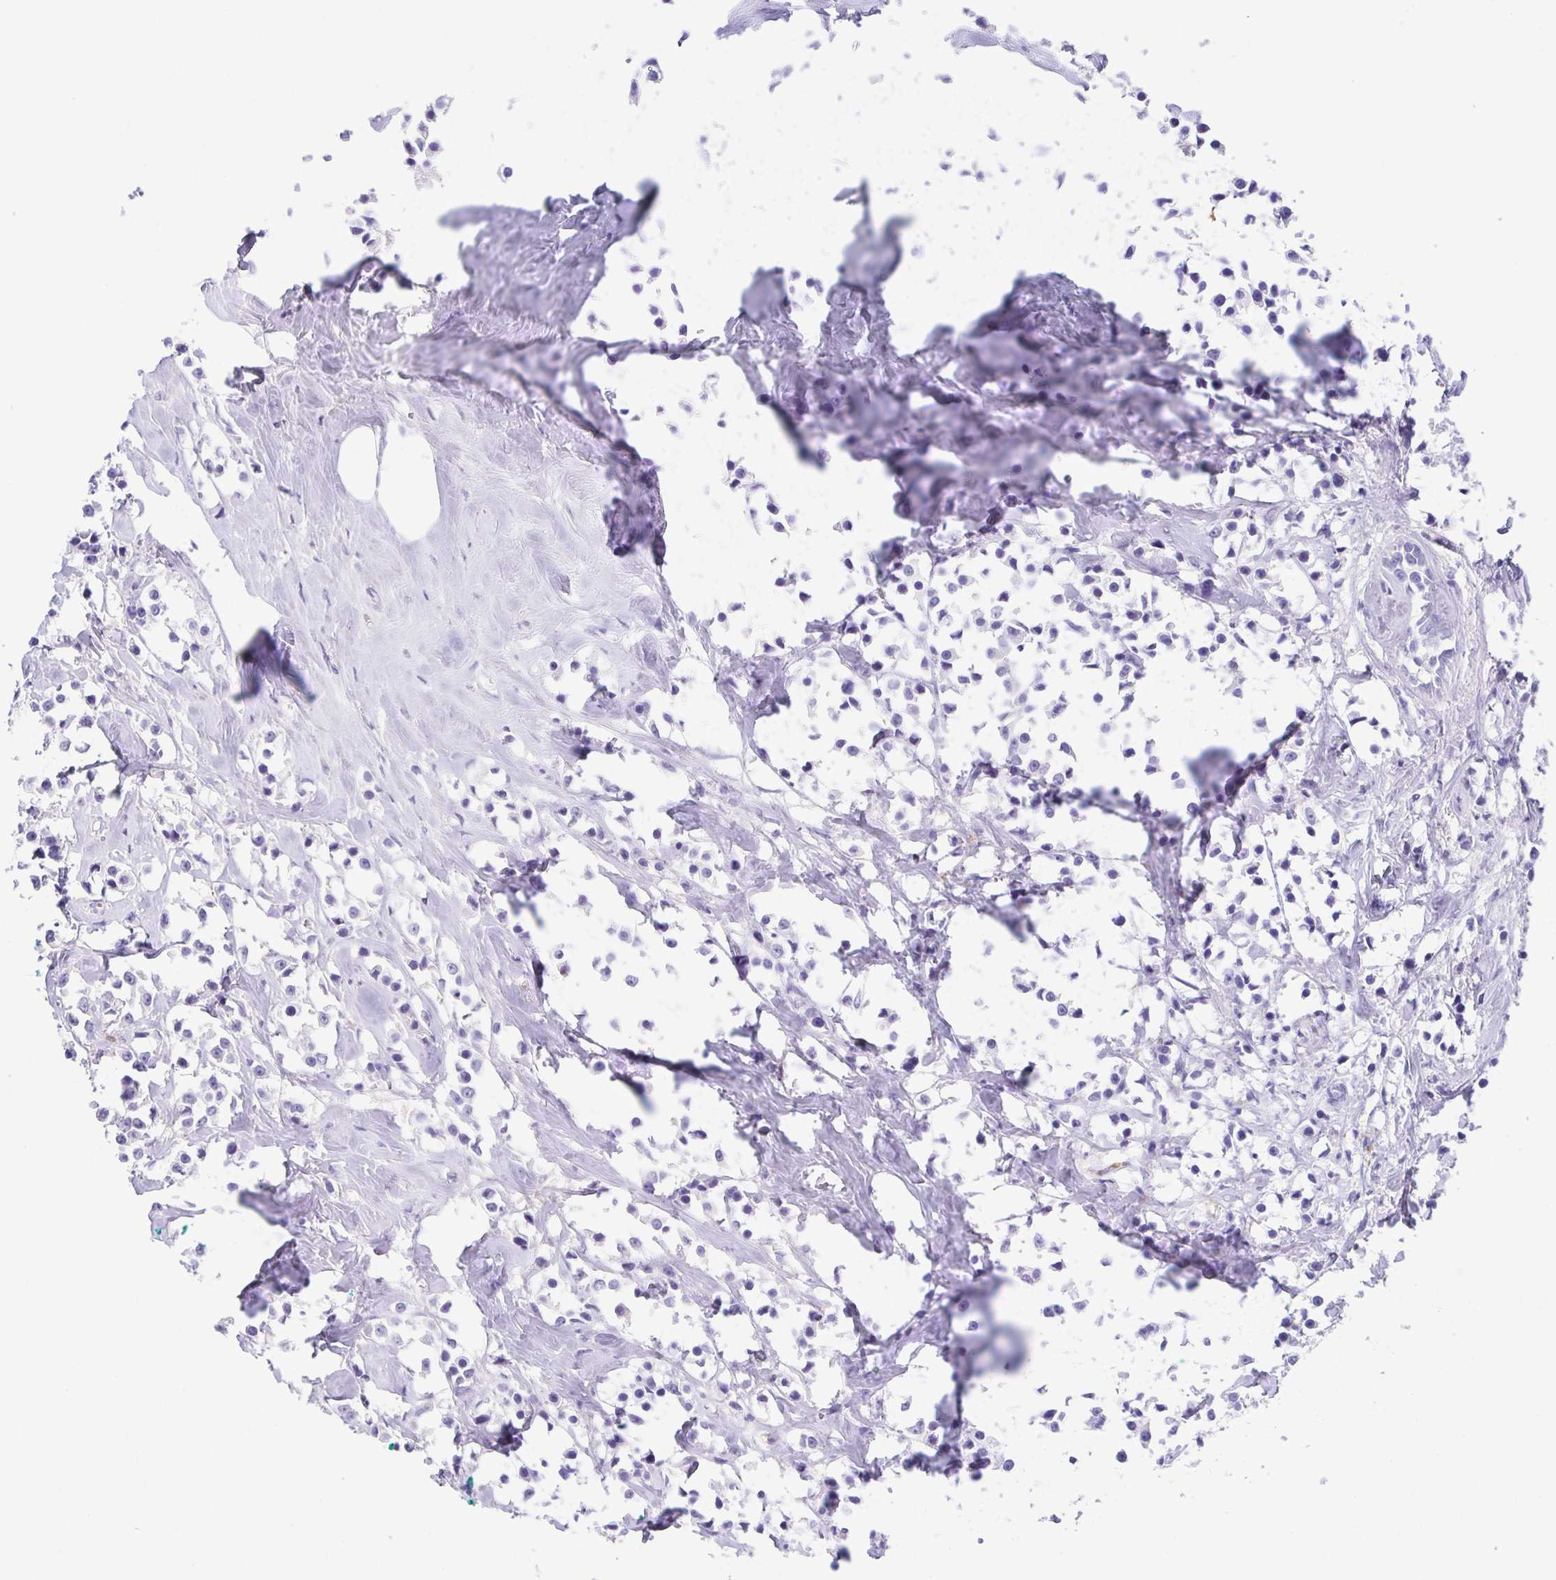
{"staining": {"intensity": "negative", "quantity": "none", "location": "none"}, "tissue": "breast cancer", "cell_type": "Tumor cells", "image_type": "cancer", "snomed": [{"axis": "morphology", "description": "Duct carcinoma"}, {"axis": "topography", "description": "Breast"}], "caption": "IHC of breast invasive ductal carcinoma exhibits no staining in tumor cells.", "gene": "ARPP21", "patient": {"sex": "female", "age": 80}}